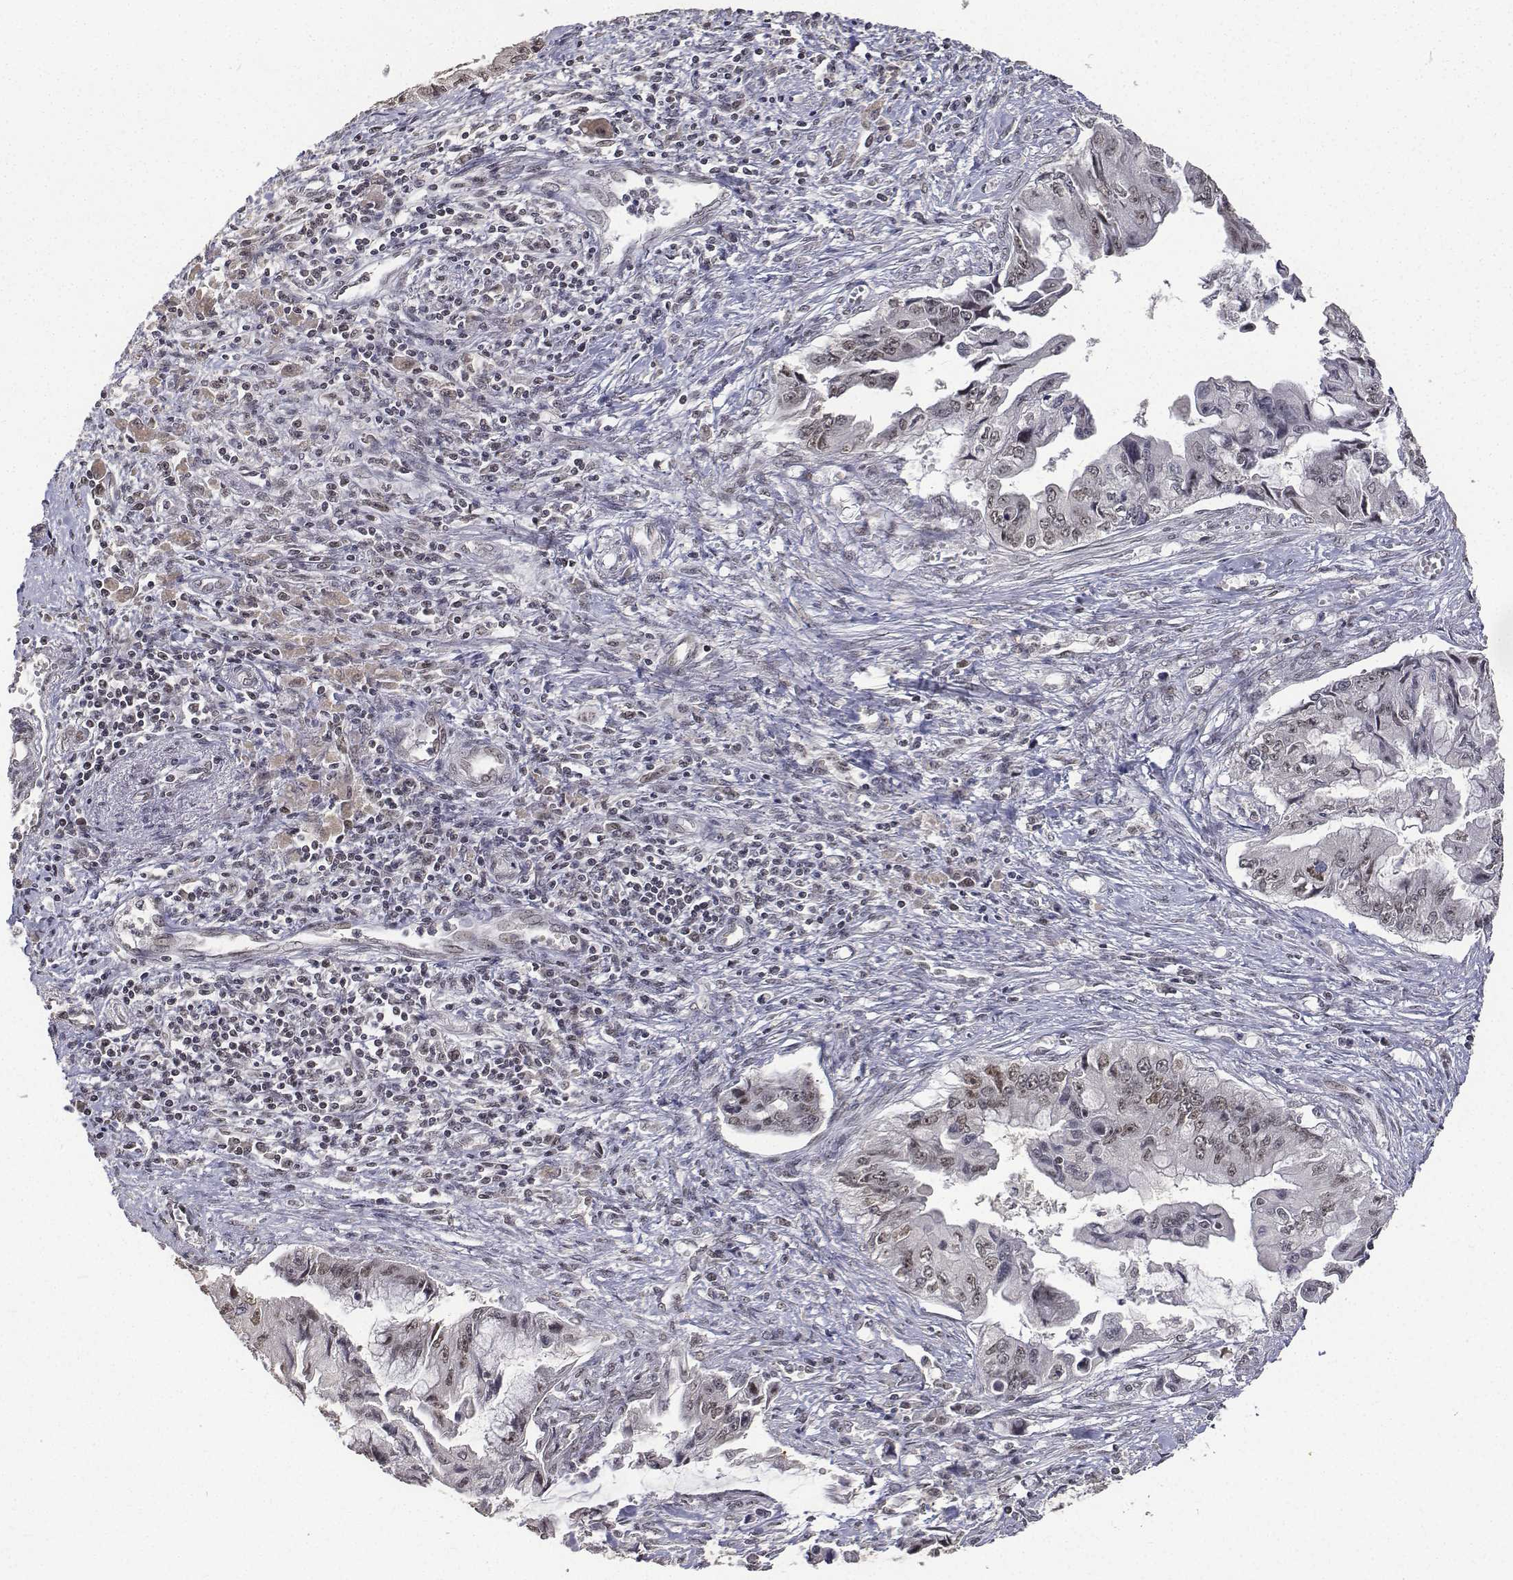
{"staining": {"intensity": "weak", "quantity": "<25%", "location": "nuclear"}, "tissue": "pancreatic cancer", "cell_type": "Tumor cells", "image_type": "cancer", "snomed": [{"axis": "morphology", "description": "Adenocarcinoma, NOS"}, {"axis": "topography", "description": "Pancreas"}], "caption": "The micrograph displays no significant expression in tumor cells of pancreatic cancer.", "gene": "ATRX", "patient": {"sex": "male", "age": 66}}